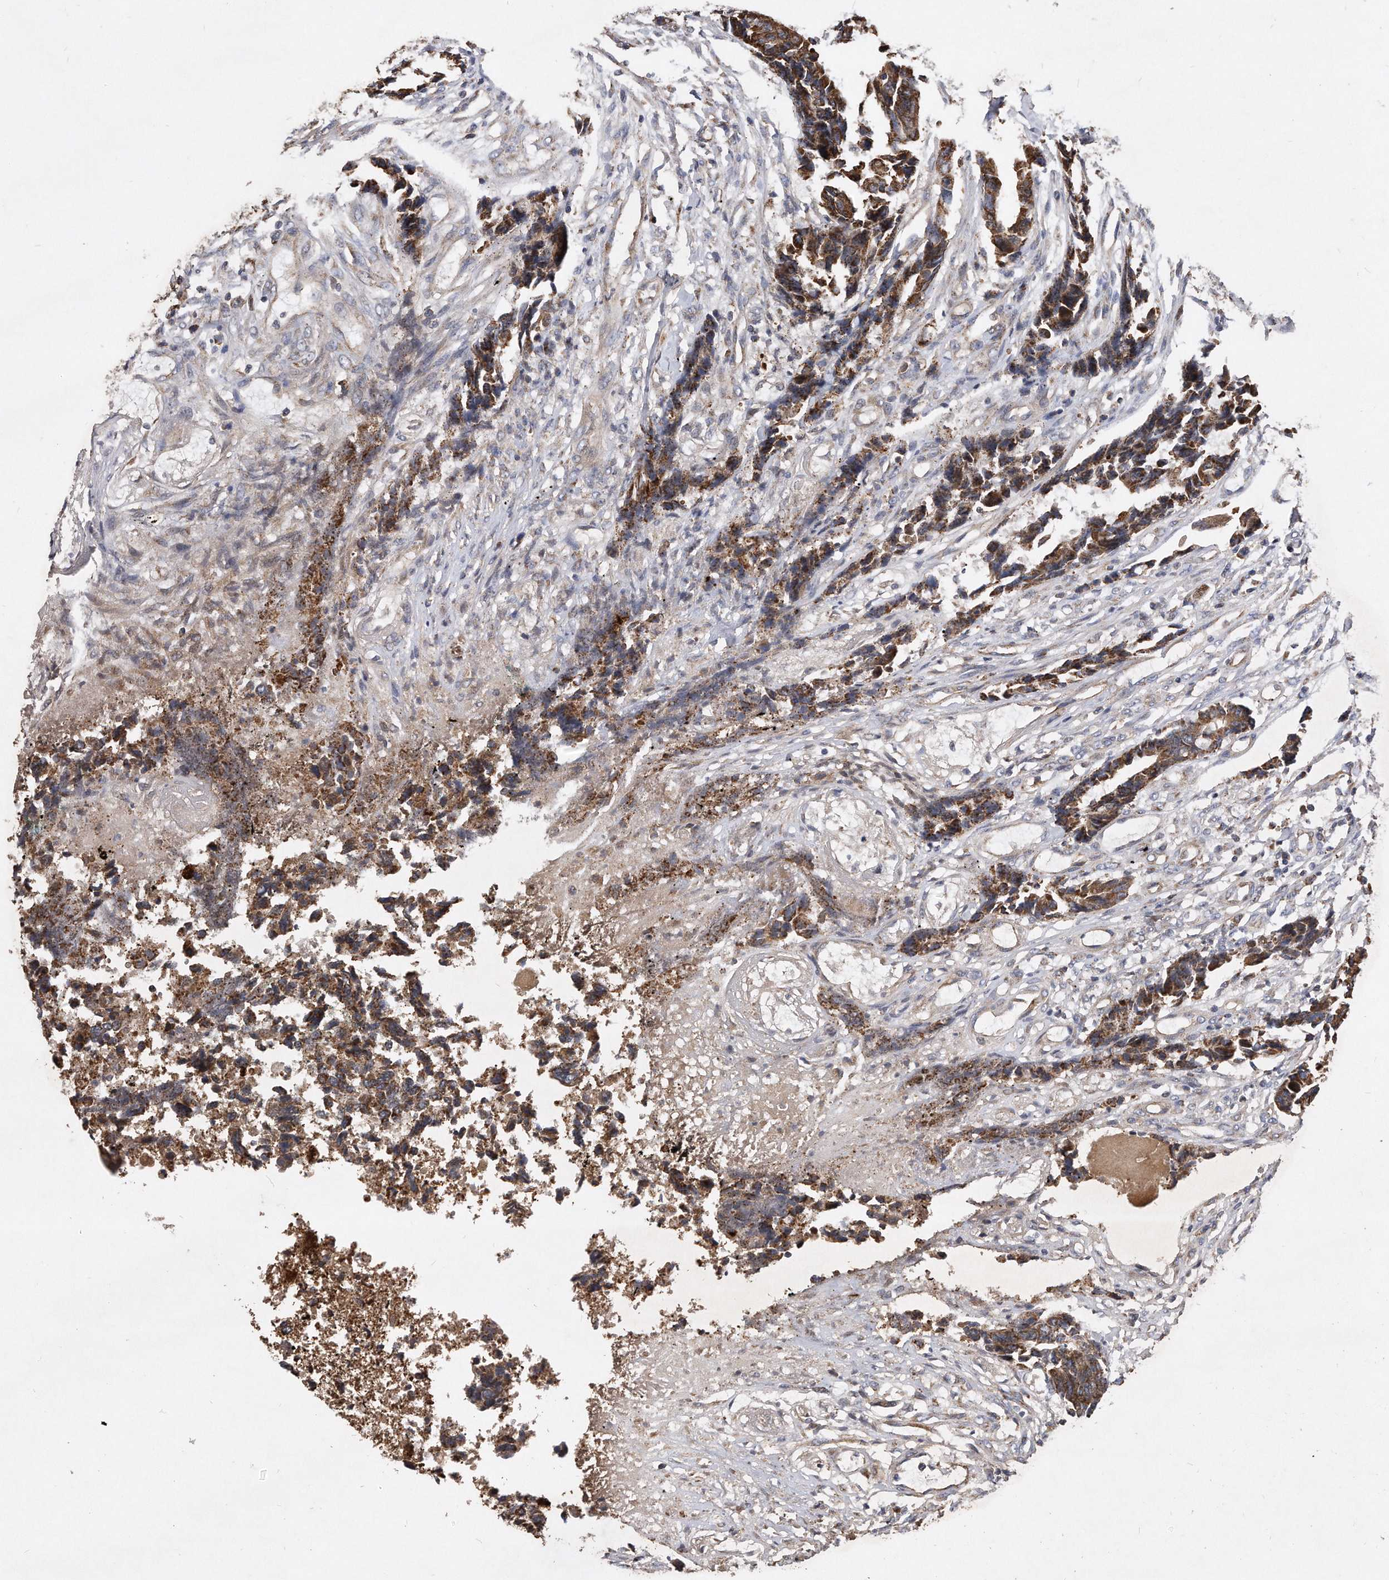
{"staining": {"intensity": "moderate", "quantity": ">75%", "location": "cytoplasmic/membranous"}, "tissue": "colorectal cancer", "cell_type": "Tumor cells", "image_type": "cancer", "snomed": [{"axis": "morphology", "description": "Adenocarcinoma, NOS"}, {"axis": "topography", "description": "Rectum"}], "caption": "Protein expression analysis of human adenocarcinoma (colorectal) reveals moderate cytoplasmic/membranous positivity in approximately >75% of tumor cells.", "gene": "PPP5C", "patient": {"sex": "male", "age": 84}}